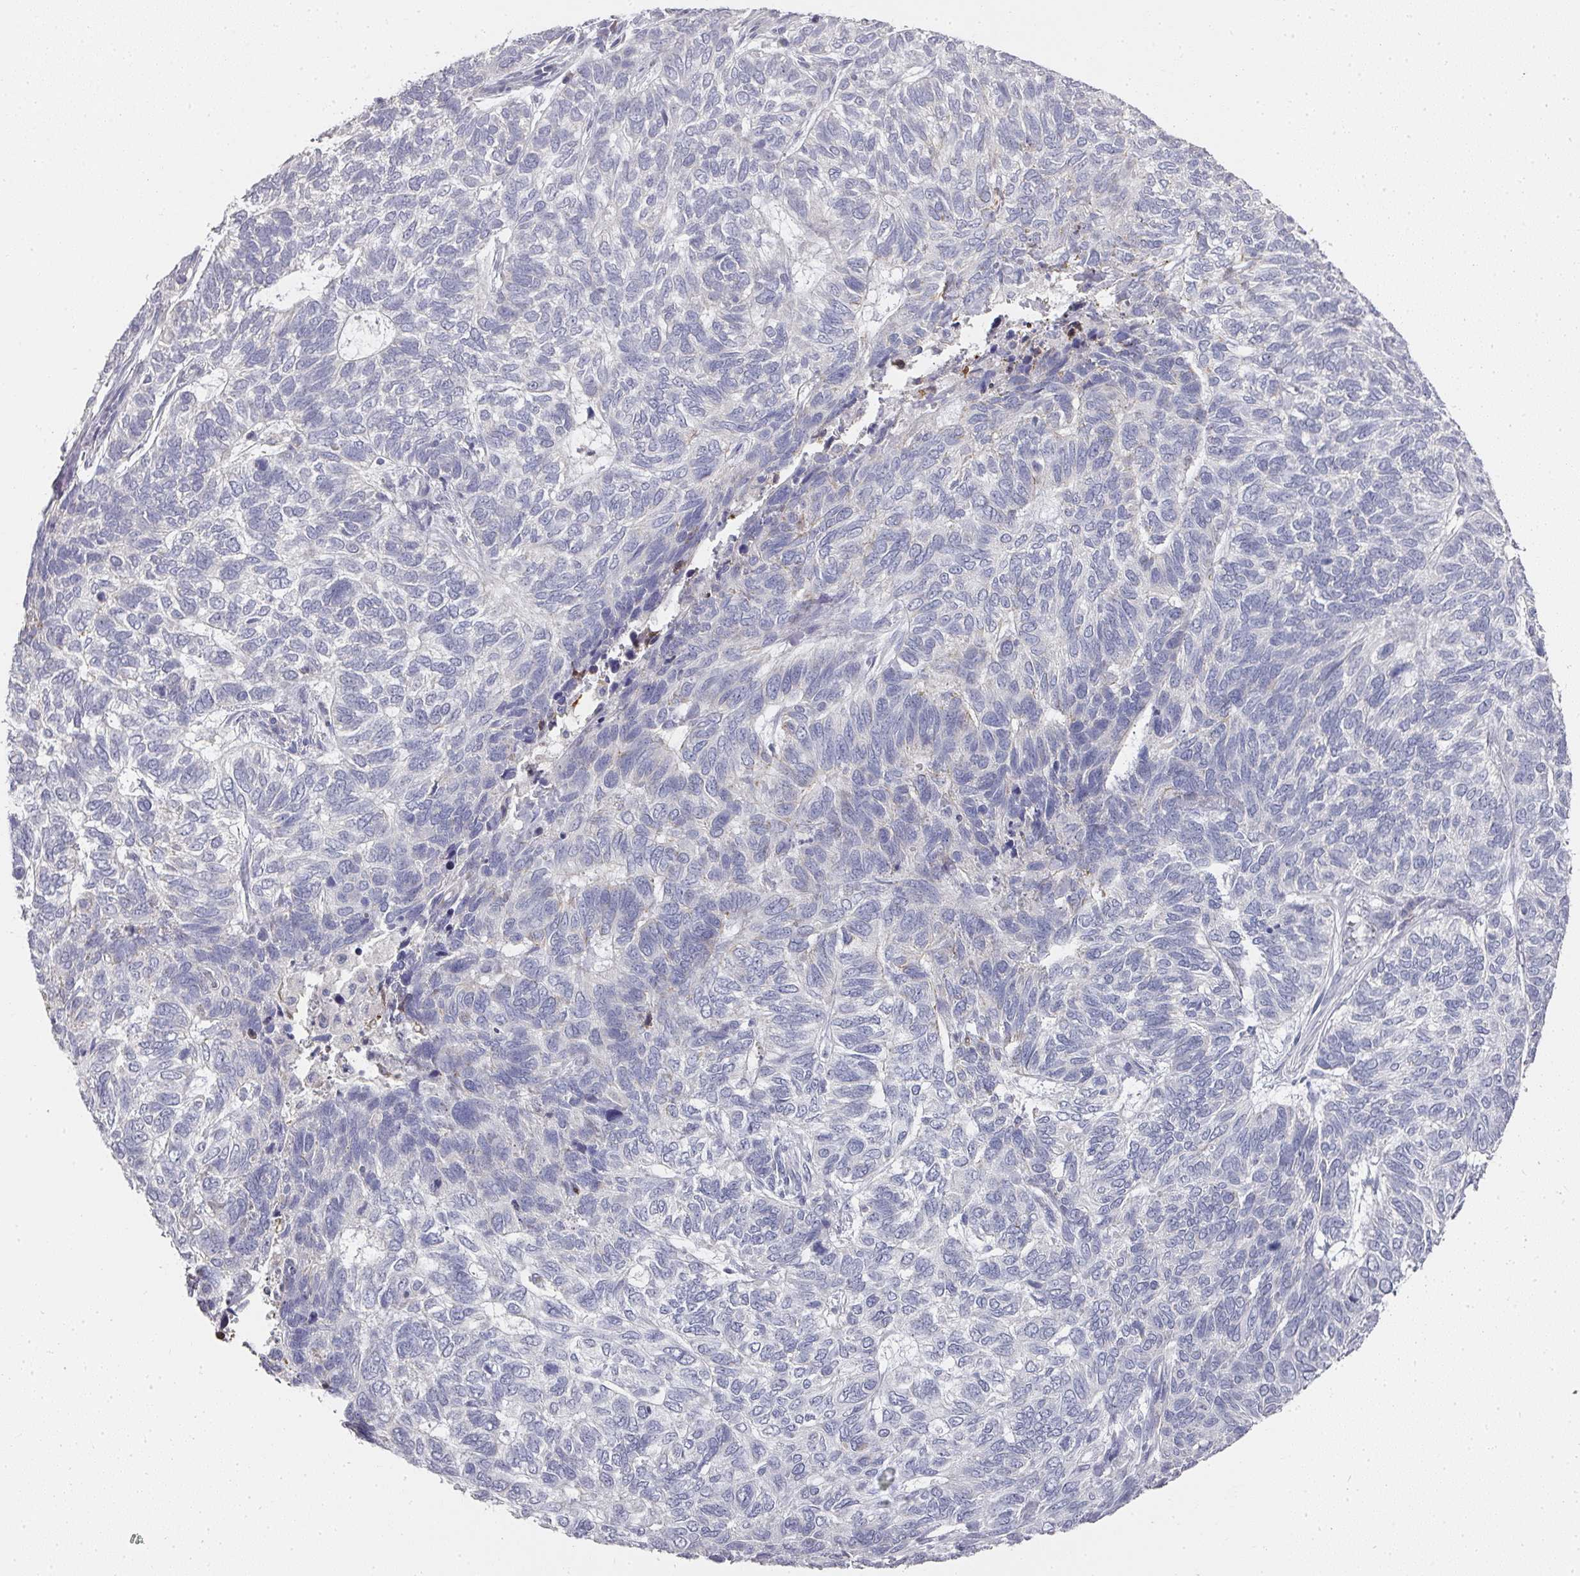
{"staining": {"intensity": "negative", "quantity": "none", "location": "none"}, "tissue": "skin cancer", "cell_type": "Tumor cells", "image_type": "cancer", "snomed": [{"axis": "morphology", "description": "Basal cell carcinoma"}, {"axis": "topography", "description": "Skin"}], "caption": "Immunohistochemistry (IHC) histopathology image of skin basal cell carcinoma stained for a protein (brown), which exhibits no staining in tumor cells.", "gene": "CAMP", "patient": {"sex": "female", "age": 65}}